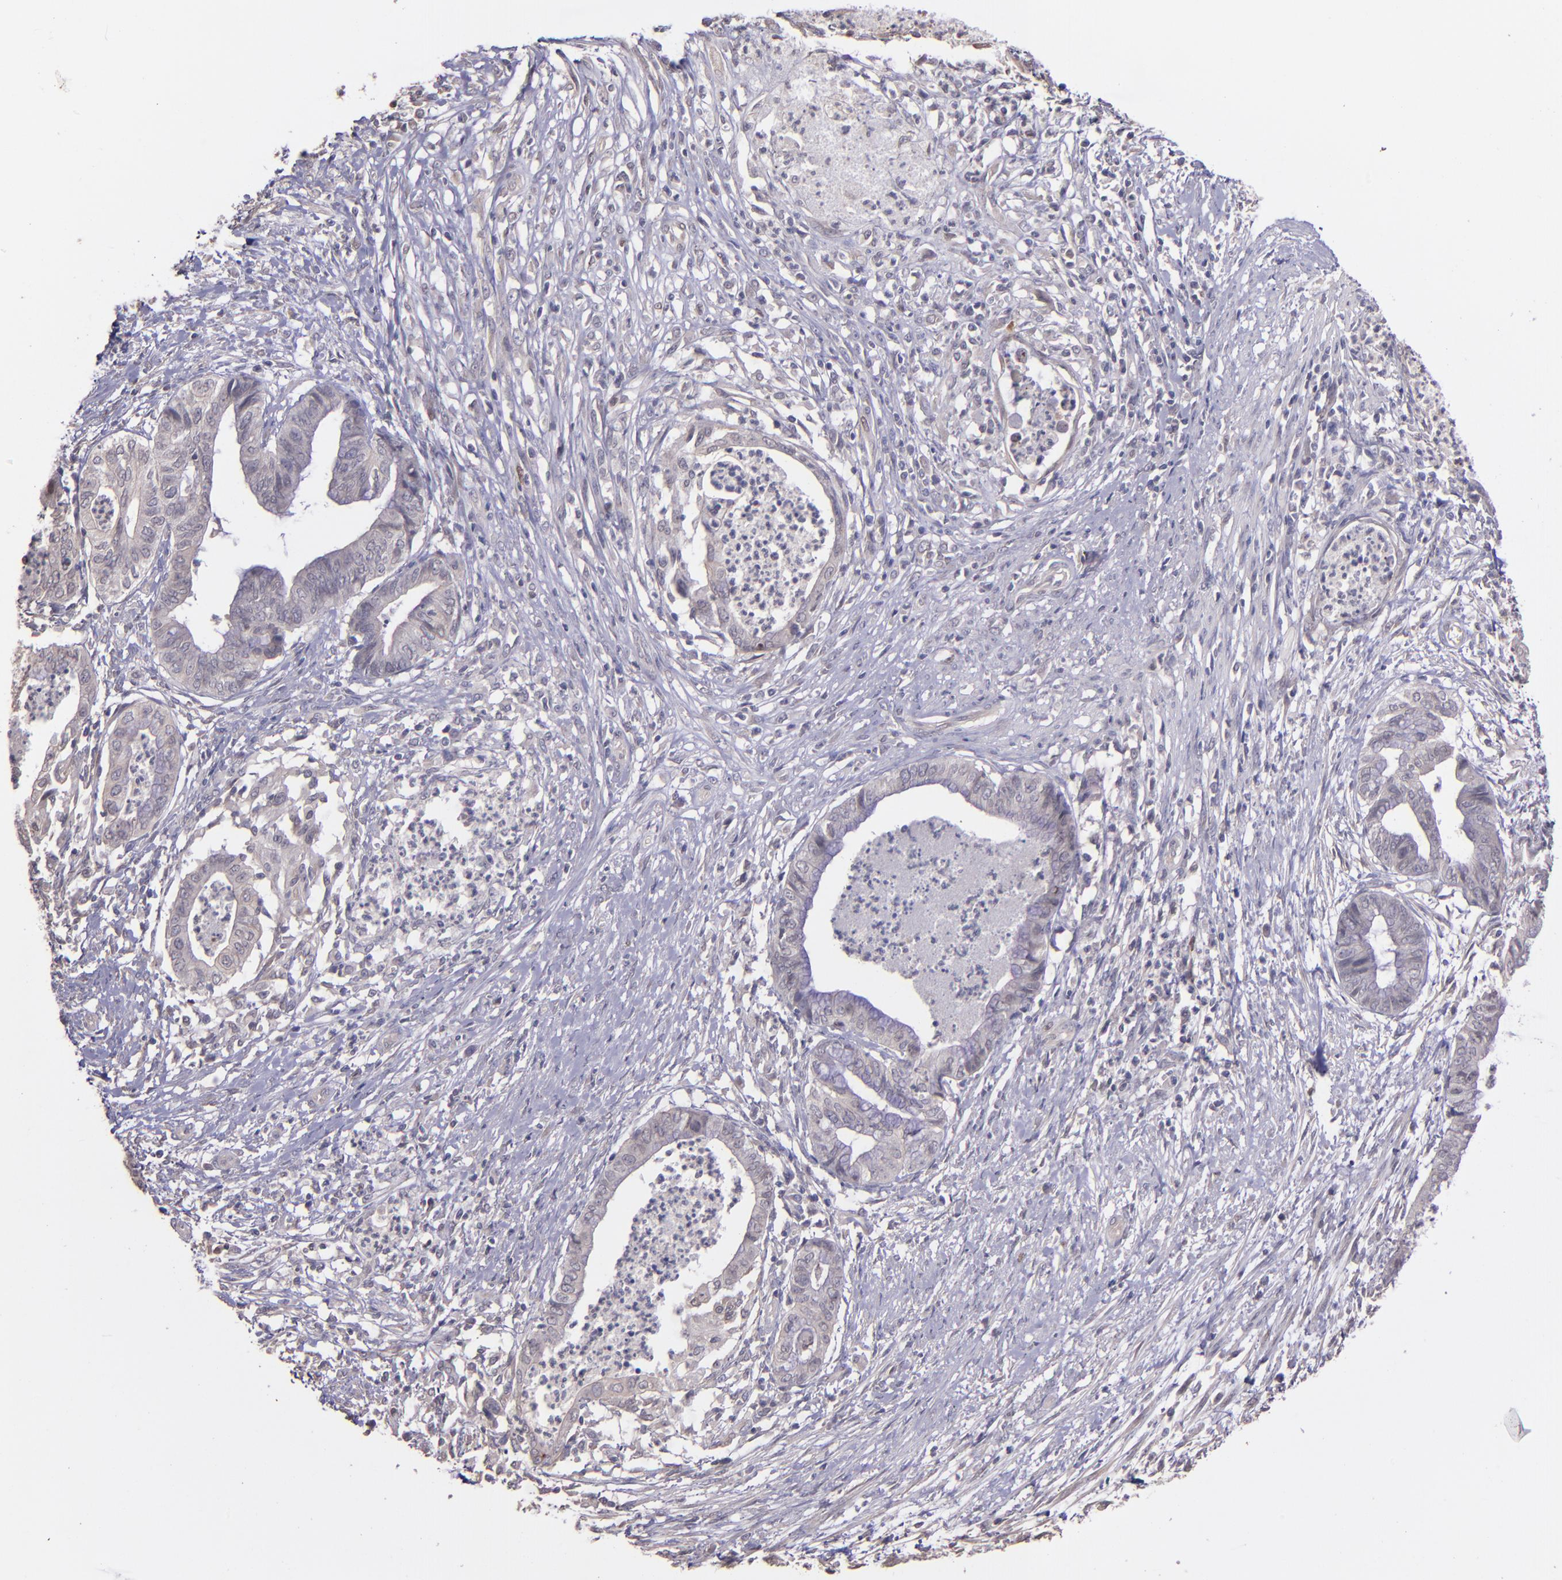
{"staining": {"intensity": "weak", "quantity": "<25%", "location": "cytoplasmic/membranous"}, "tissue": "endometrial cancer", "cell_type": "Tumor cells", "image_type": "cancer", "snomed": [{"axis": "morphology", "description": "Necrosis, NOS"}, {"axis": "morphology", "description": "Adenocarcinoma, NOS"}, {"axis": "topography", "description": "Endometrium"}], "caption": "IHC of endometrial adenocarcinoma displays no staining in tumor cells.", "gene": "NUP62CL", "patient": {"sex": "female", "age": 79}}